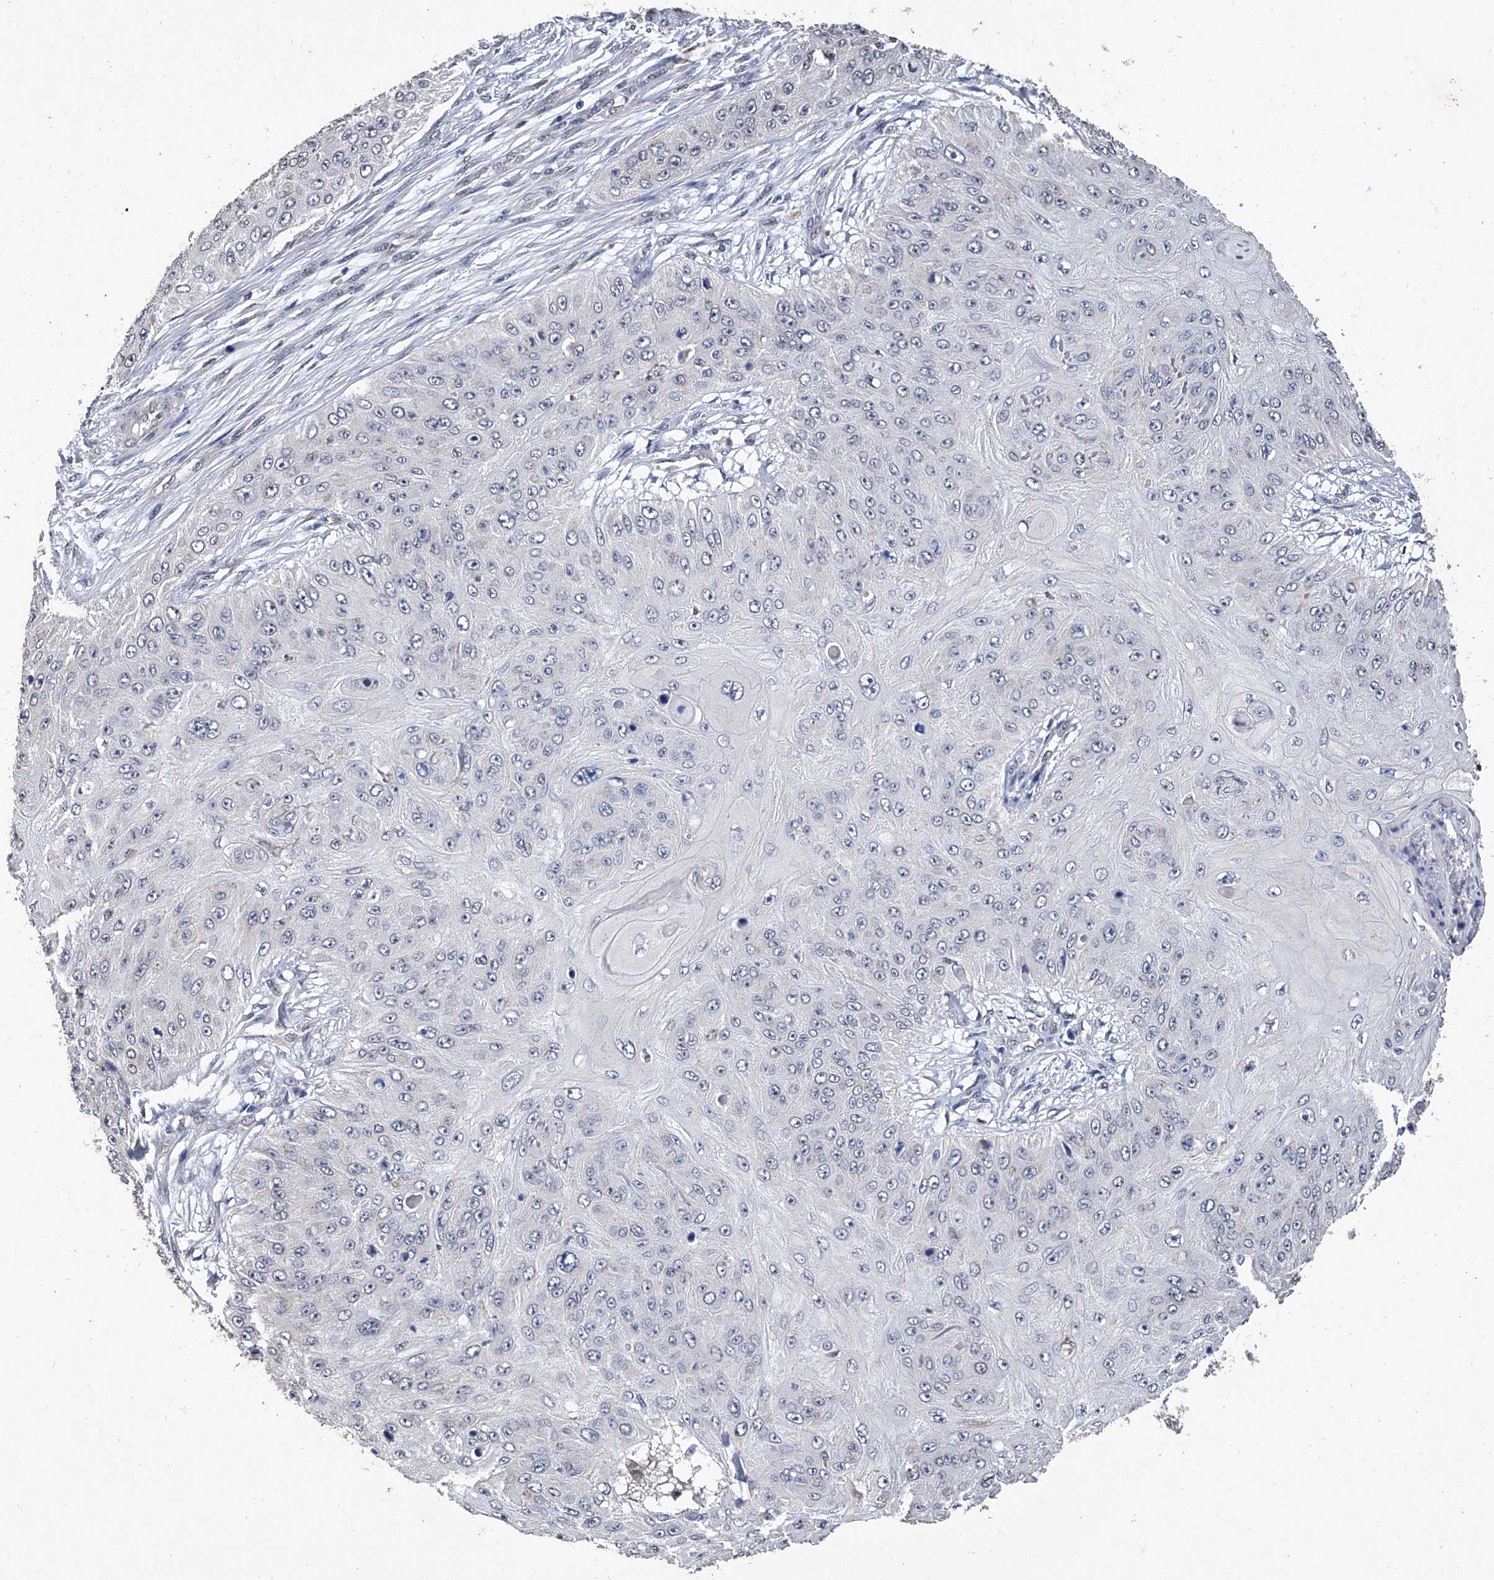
{"staining": {"intensity": "negative", "quantity": "none", "location": "none"}, "tissue": "skin cancer", "cell_type": "Tumor cells", "image_type": "cancer", "snomed": [{"axis": "morphology", "description": "Squamous cell carcinoma, NOS"}, {"axis": "topography", "description": "Skin"}], "caption": "The image demonstrates no staining of tumor cells in skin cancer (squamous cell carcinoma).", "gene": "GPT", "patient": {"sex": "female", "age": 80}}